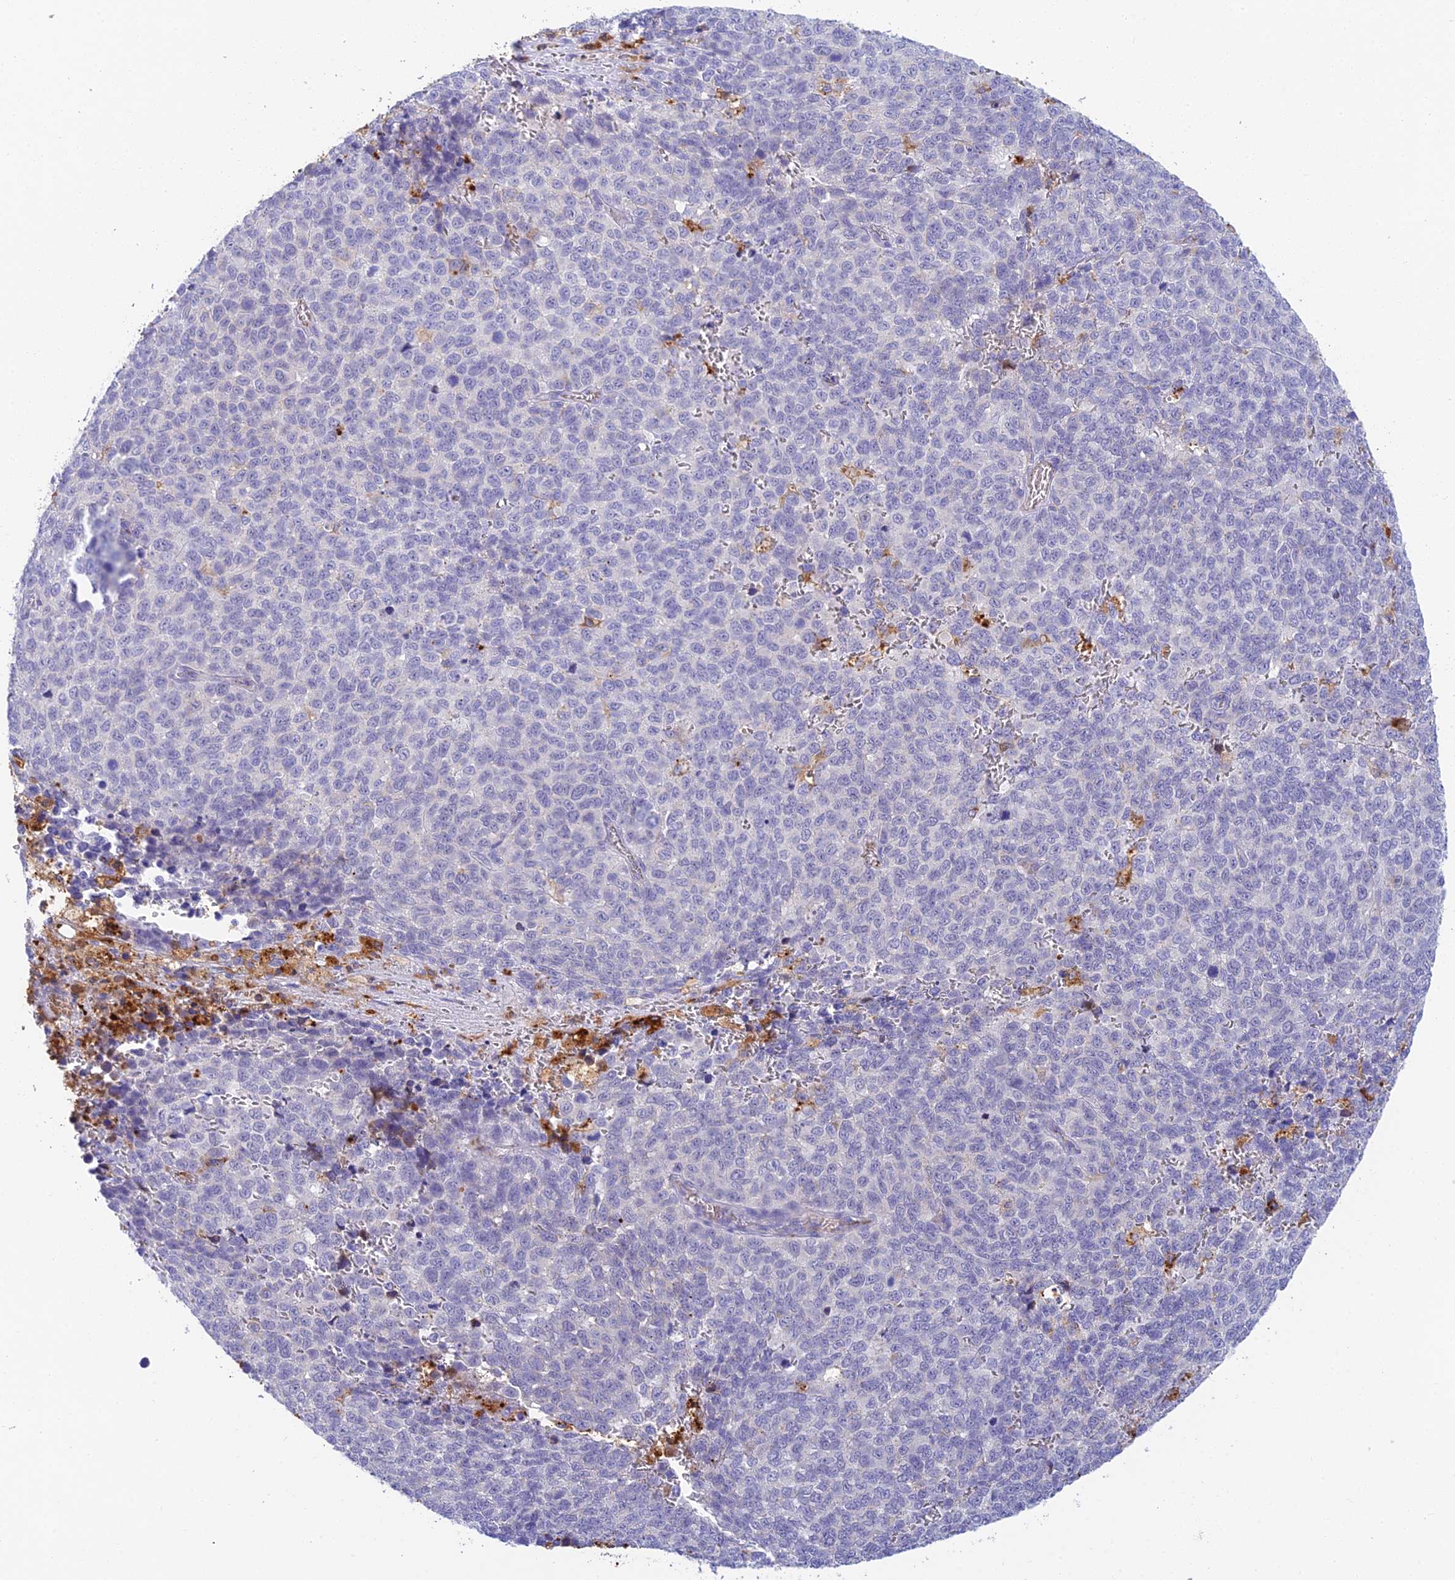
{"staining": {"intensity": "negative", "quantity": "none", "location": "none"}, "tissue": "melanoma", "cell_type": "Tumor cells", "image_type": "cancer", "snomed": [{"axis": "morphology", "description": "Malignant melanoma, NOS"}, {"axis": "topography", "description": "Nose, NOS"}], "caption": "Melanoma was stained to show a protein in brown. There is no significant positivity in tumor cells. Nuclei are stained in blue.", "gene": "ADAMTS13", "patient": {"sex": "female", "age": 48}}